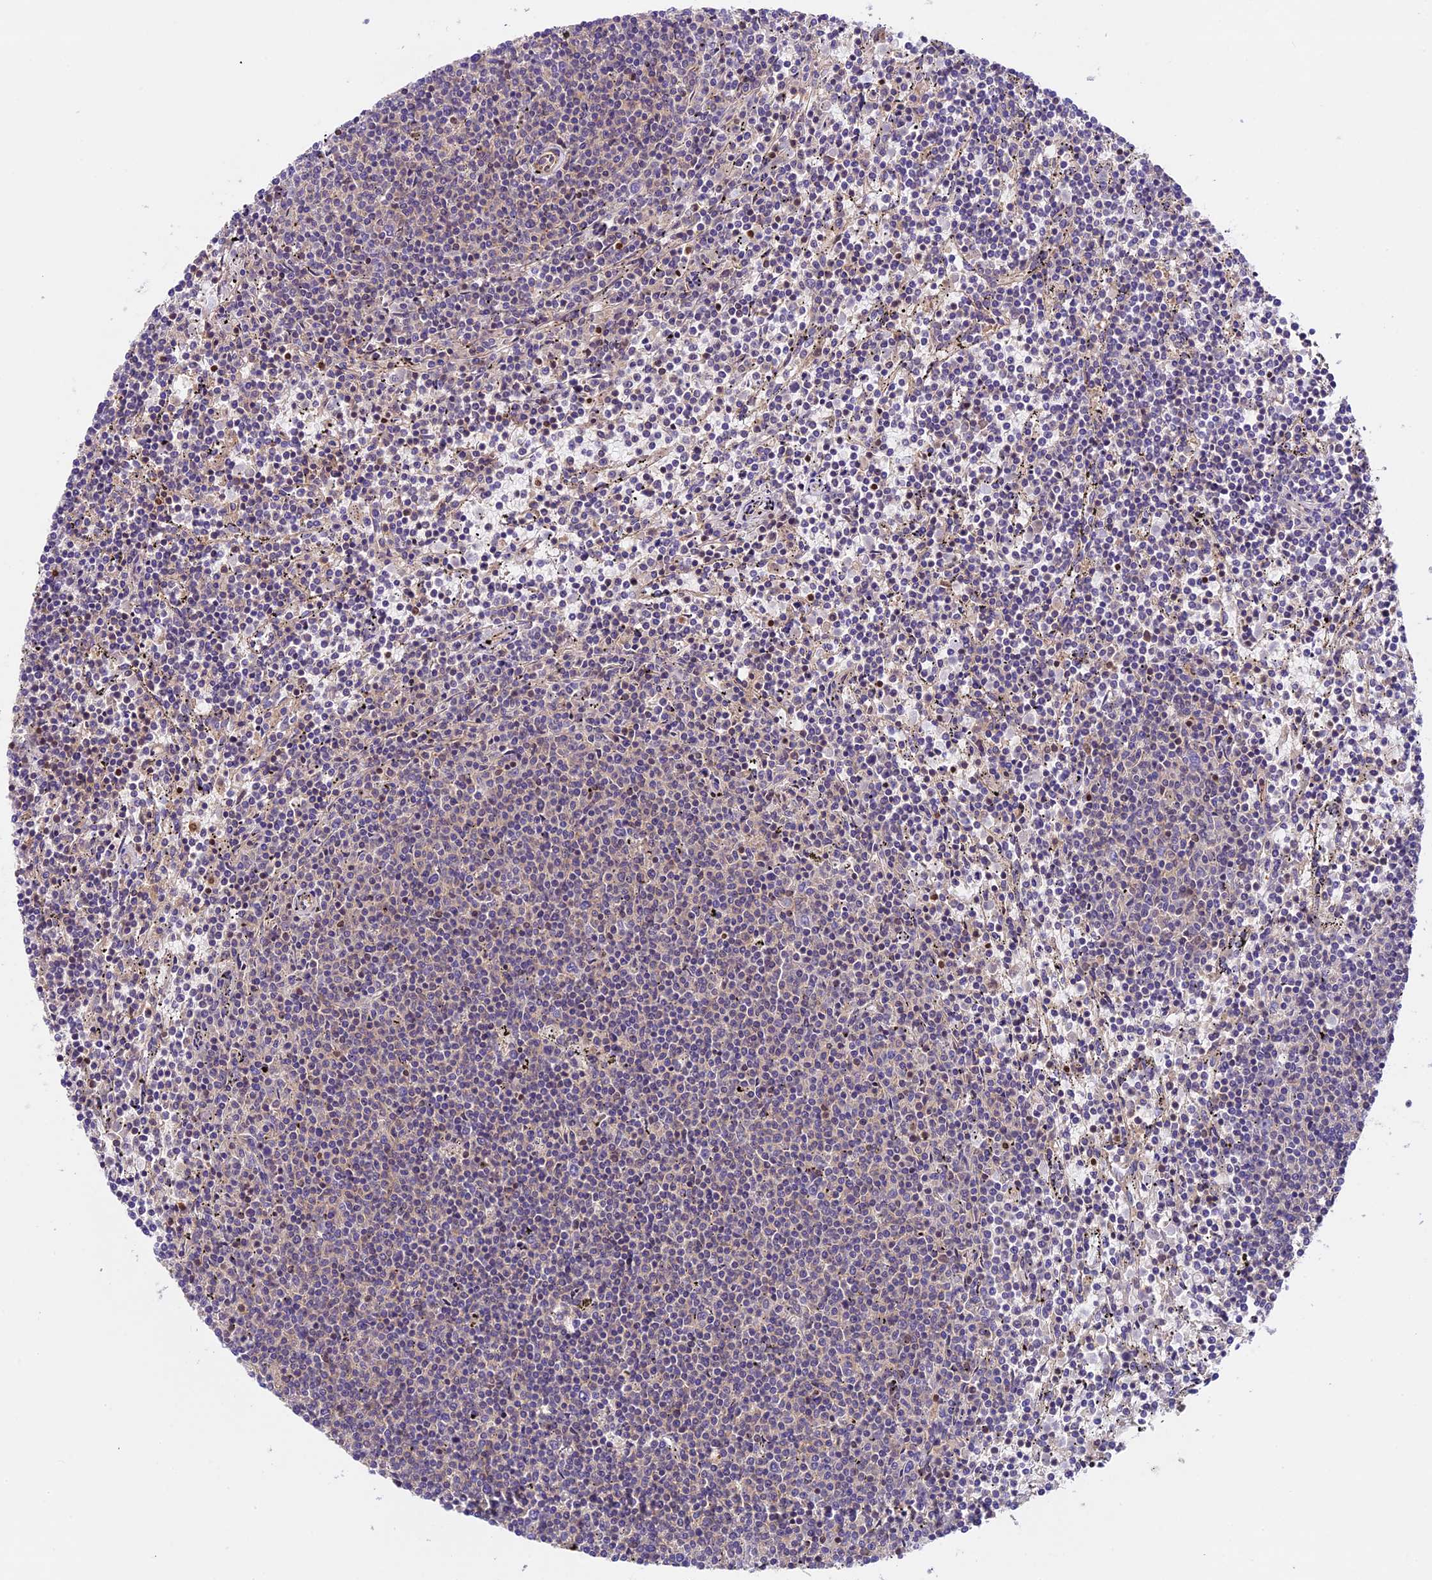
{"staining": {"intensity": "negative", "quantity": "none", "location": "none"}, "tissue": "lymphoma", "cell_type": "Tumor cells", "image_type": "cancer", "snomed": [{"axis": "morphology", "description": "Malignant lymphoma, non-Hodgkin's type, Low grade"}, {"axis": "topography", "description": "Spleen"}], "caption": "IHC histopathology image of neoplastic tissue: low-grade malignant lymphoma, non-Hodgkin's type stained with DAB demonstrates no significant protein positivity in tumor cells.", "gene": "TBC1D1", "patient": {"sex": "female", "age": 50}}